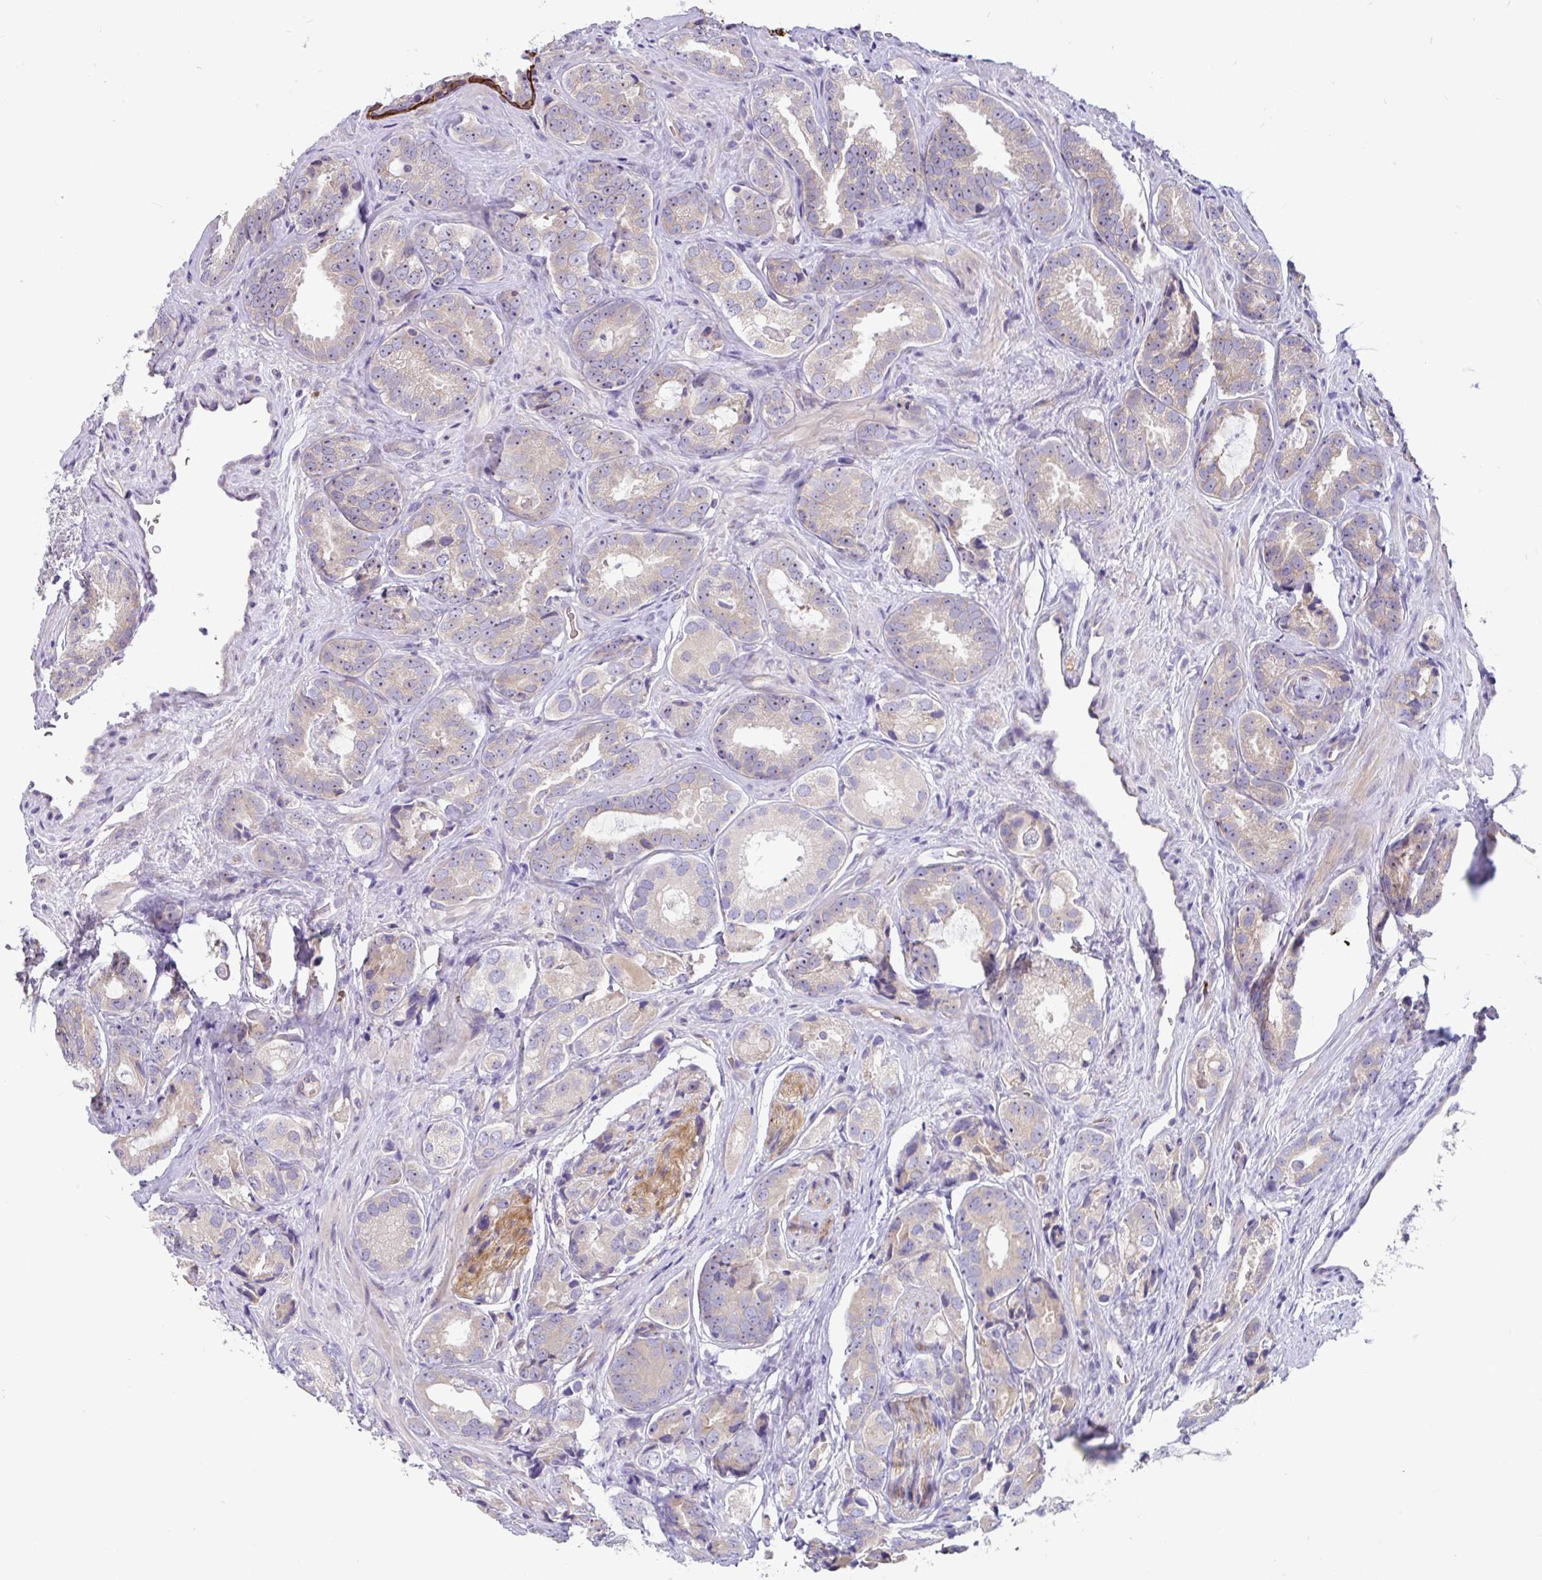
{"staining": {"intensity": "negative", "quantity": "none", "location": "none"}, "tissue": "prostate cancer", "cell_type": "Tumor cells", "image_type": "cancer", "snomed": [{"axis": "morphology", "description": "Adenocarcinoma, High grade"}, {"axis": "topography", "description": "Prostate"}], "caption": "IHC image of human adenocarcinoma (high-grade) (prostate) stained for a protein (brown), which demonstrates no staining in tumor cells.", "gene": "LRRC26", "patient": {"sex": "male", "age": 71}}